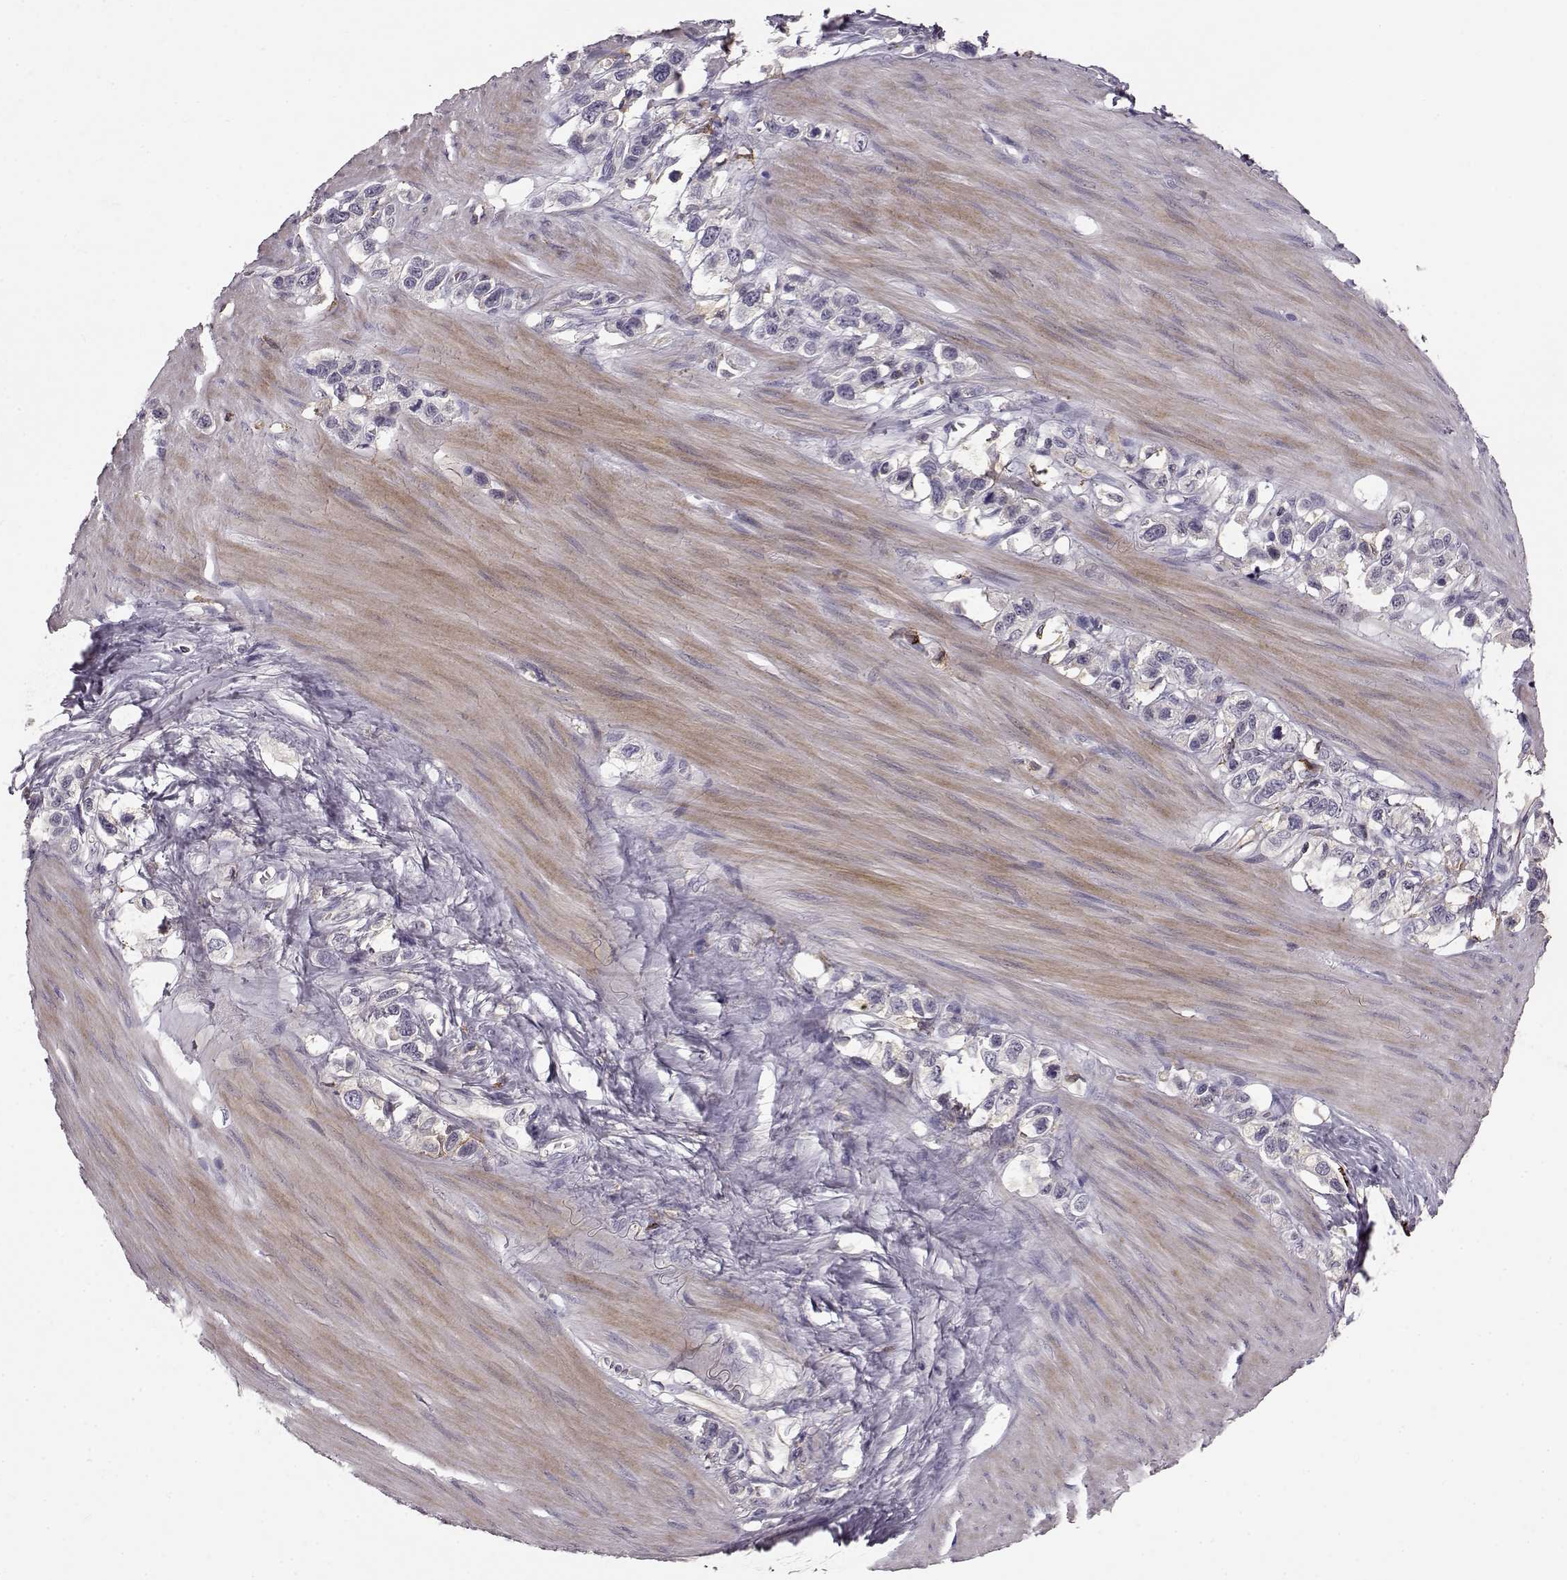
{"staining": {"intensity": "negative", "quantity": "none", "location": "none"}, "tissue": "stomach cancer", "cell_type": "Tumor cells", "image_type": "cancer", "snomed": [{"axis": "morphology", "description": "Normal tissue, NOS"}, {"axis": "morphology", "description": "Adenocarcinoma, NOS"}, {"axis": "morphology", "description": "Adenocarcinoma, High grade"}, {"axis": "topography", "description": "Stomach, upper"}, {"axis": "topography", "description": "Stomach"}], "caption": "Immunohistochemistry histopathology image of human high-grade adenocarcinoma (stomach) stained for a protein (brown), which displays no expression in tumor cells. (Brightfield microscopy of DAB (3,3'-diaminobenzidine) immunohistochemistry at high magnification).", "gene": "CCNF", "patient": {"sex": "female", "age": 65}}